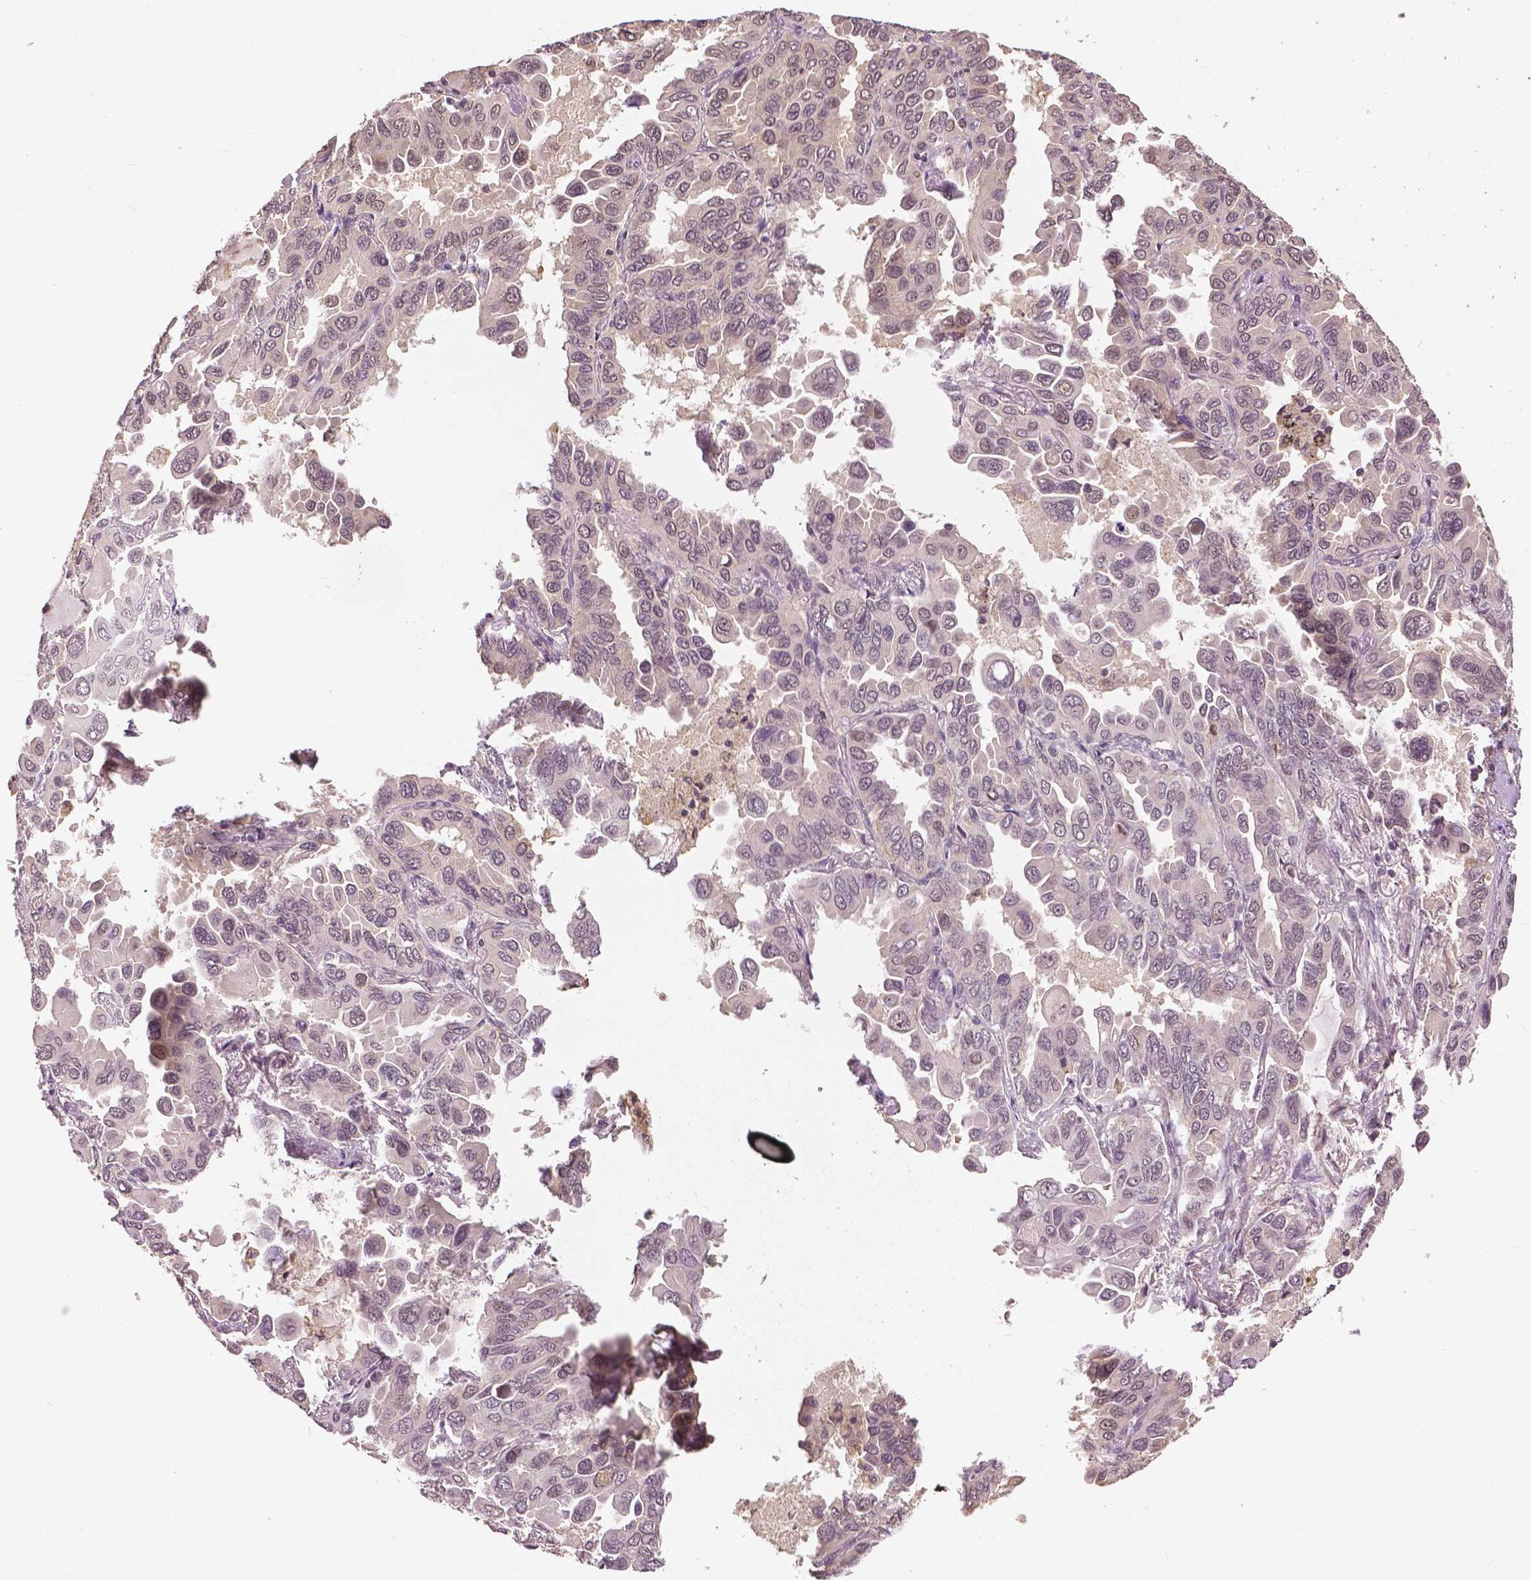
{"staining": {"intensity": "negative", "quantity": "none", "location": "none"}, "tissue": "lung cancer", "cell_type": "Tumor cells", "image_type": "cancer", "snomed": [{"axis": "morphology", "description": "Adenocarcinoma, NOS"}, {"axis": "topography", "description": "Lung"}], "caption": "An image of human adenocarcinoma (lung) is negative for staining in tumor cells. Brightfield microscopy of immunohistochemistry (IHC) stained with DAB (3,3'-diaminobenzidine) (brown) and hematoxylin (blue), captured at high magnification.", "gene": "MAP1LC3B", "patient": {"sex": "male", "age": 64}}